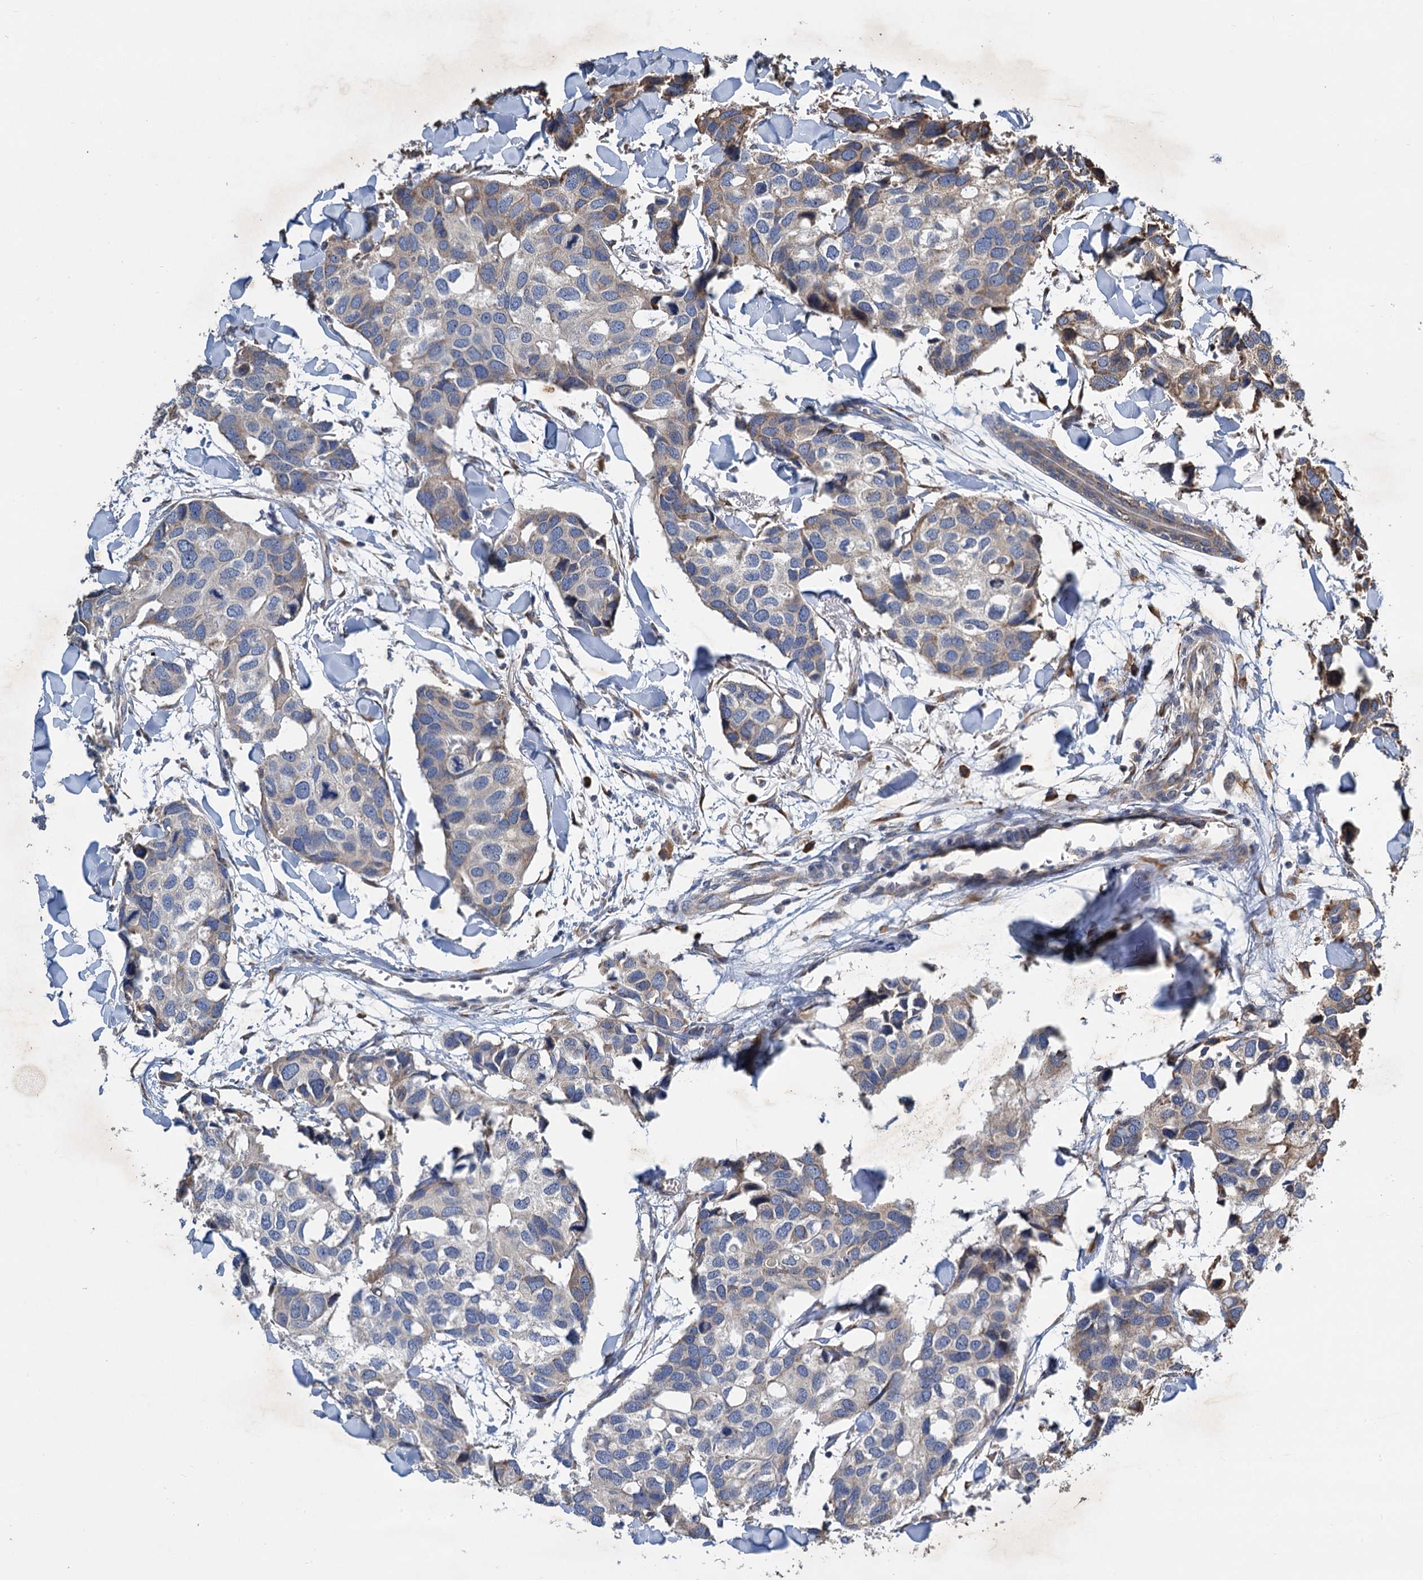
{"staining": {"intensity": "weak", "quantity": "<25%", "location": "cytoplasmic/membranous"}, "tissue": "breast cancer", "cell_type": "Tumor cells", "image_type": "cancer", "snomed": [{"axis": "morphology", "description": "Duct carcinoma"}, {"axis": "topography", "description": "Breast"}], "caption": "This is an immunohistochemistry histopathology image of infiltrating ductal carcinoma (breast). There is no staining in tumor cells.", "gene": "LINS1", "patient": {"sex": "female", "age": 83}}